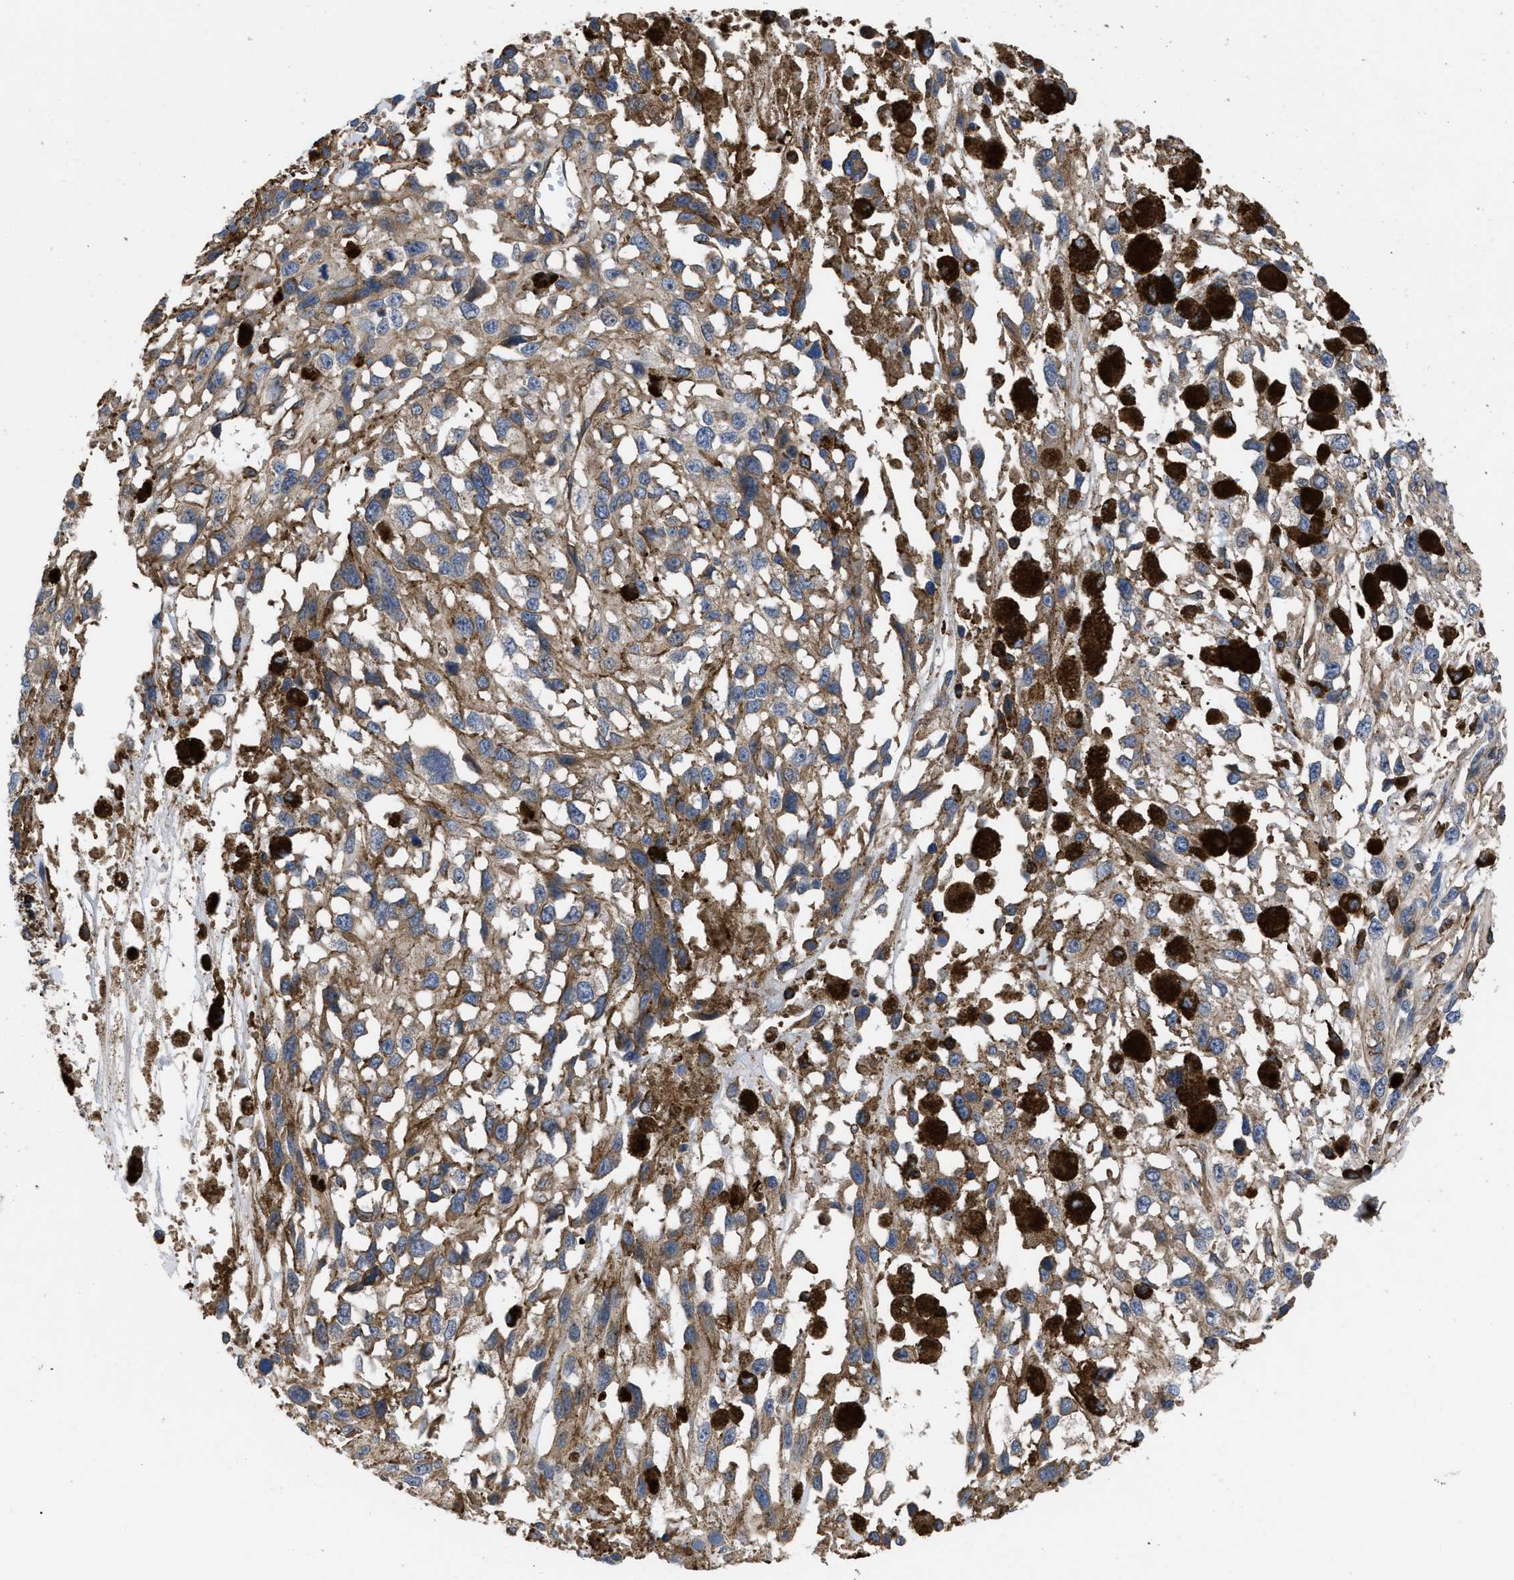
{"staining": {"intensity": "moderate", "quantity": ">75%", "location": "cytoplasmic/membranous"}, "tissue": "melanoma", "cell_type": "Tumor cells", "image_type": "cancer", "snomed": [{"axis": "morphology", "description": "Malignant melanoma, Metastatic site"}, {"axis": "topography", "description": "Lymph node"}], "caption": "This photomicrograph demonstrates malignant melanoma (metastatic site) stained with immunohistochemistry to label a protein in brown. The cytoplasmic/membranous of tumor cells show moderate positivity for the protein. Nuclei are counter-stained blue.", "gene": "SCUBE2", "patient": {"sex": "male", "age": 59}}